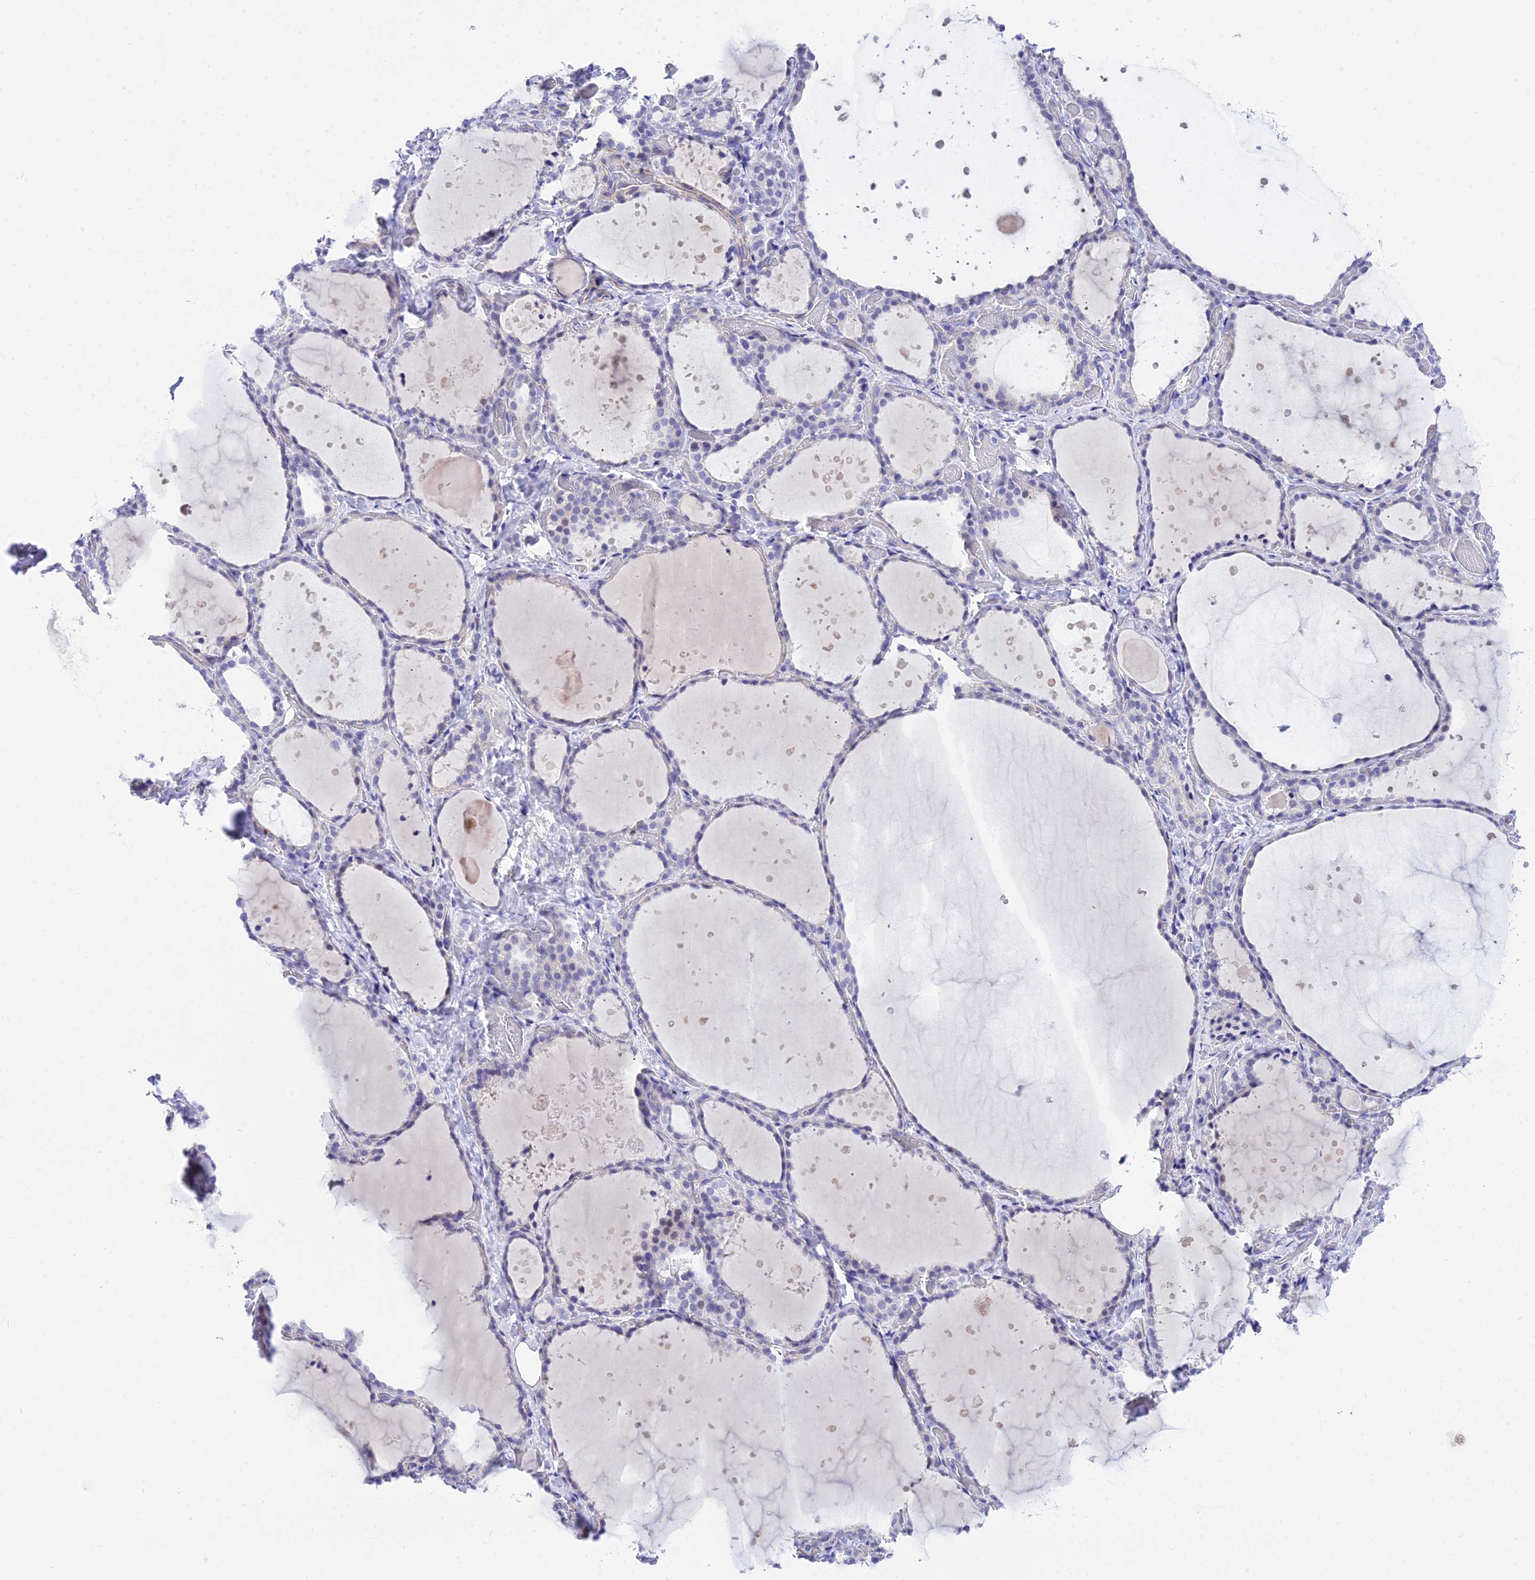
{"staining": {"intensity": "negative", "quantity": "none", "location": "none"}, "tissue": "thyroid gland", "cell_type": "Glandular cells", "image_type": "normal", "snomed": [{"axis": "morphology", "description": "Normal tissue, NOS"}, {"axis": "topography", "description": "Thyroid gland"}], "caption": "An immunohistochemistry histopathology image of unremarkable thyroid gland is shown. There is no staining in glandular cells of thyroid gland. The staining was performed using DAB to visualize the protein expression in brown, while the nuclei were stained in blue with hematoxylin (Magnification: 20x).", "gene": "DEFB107A", "patient": {"sex": "female", "age": 44}}